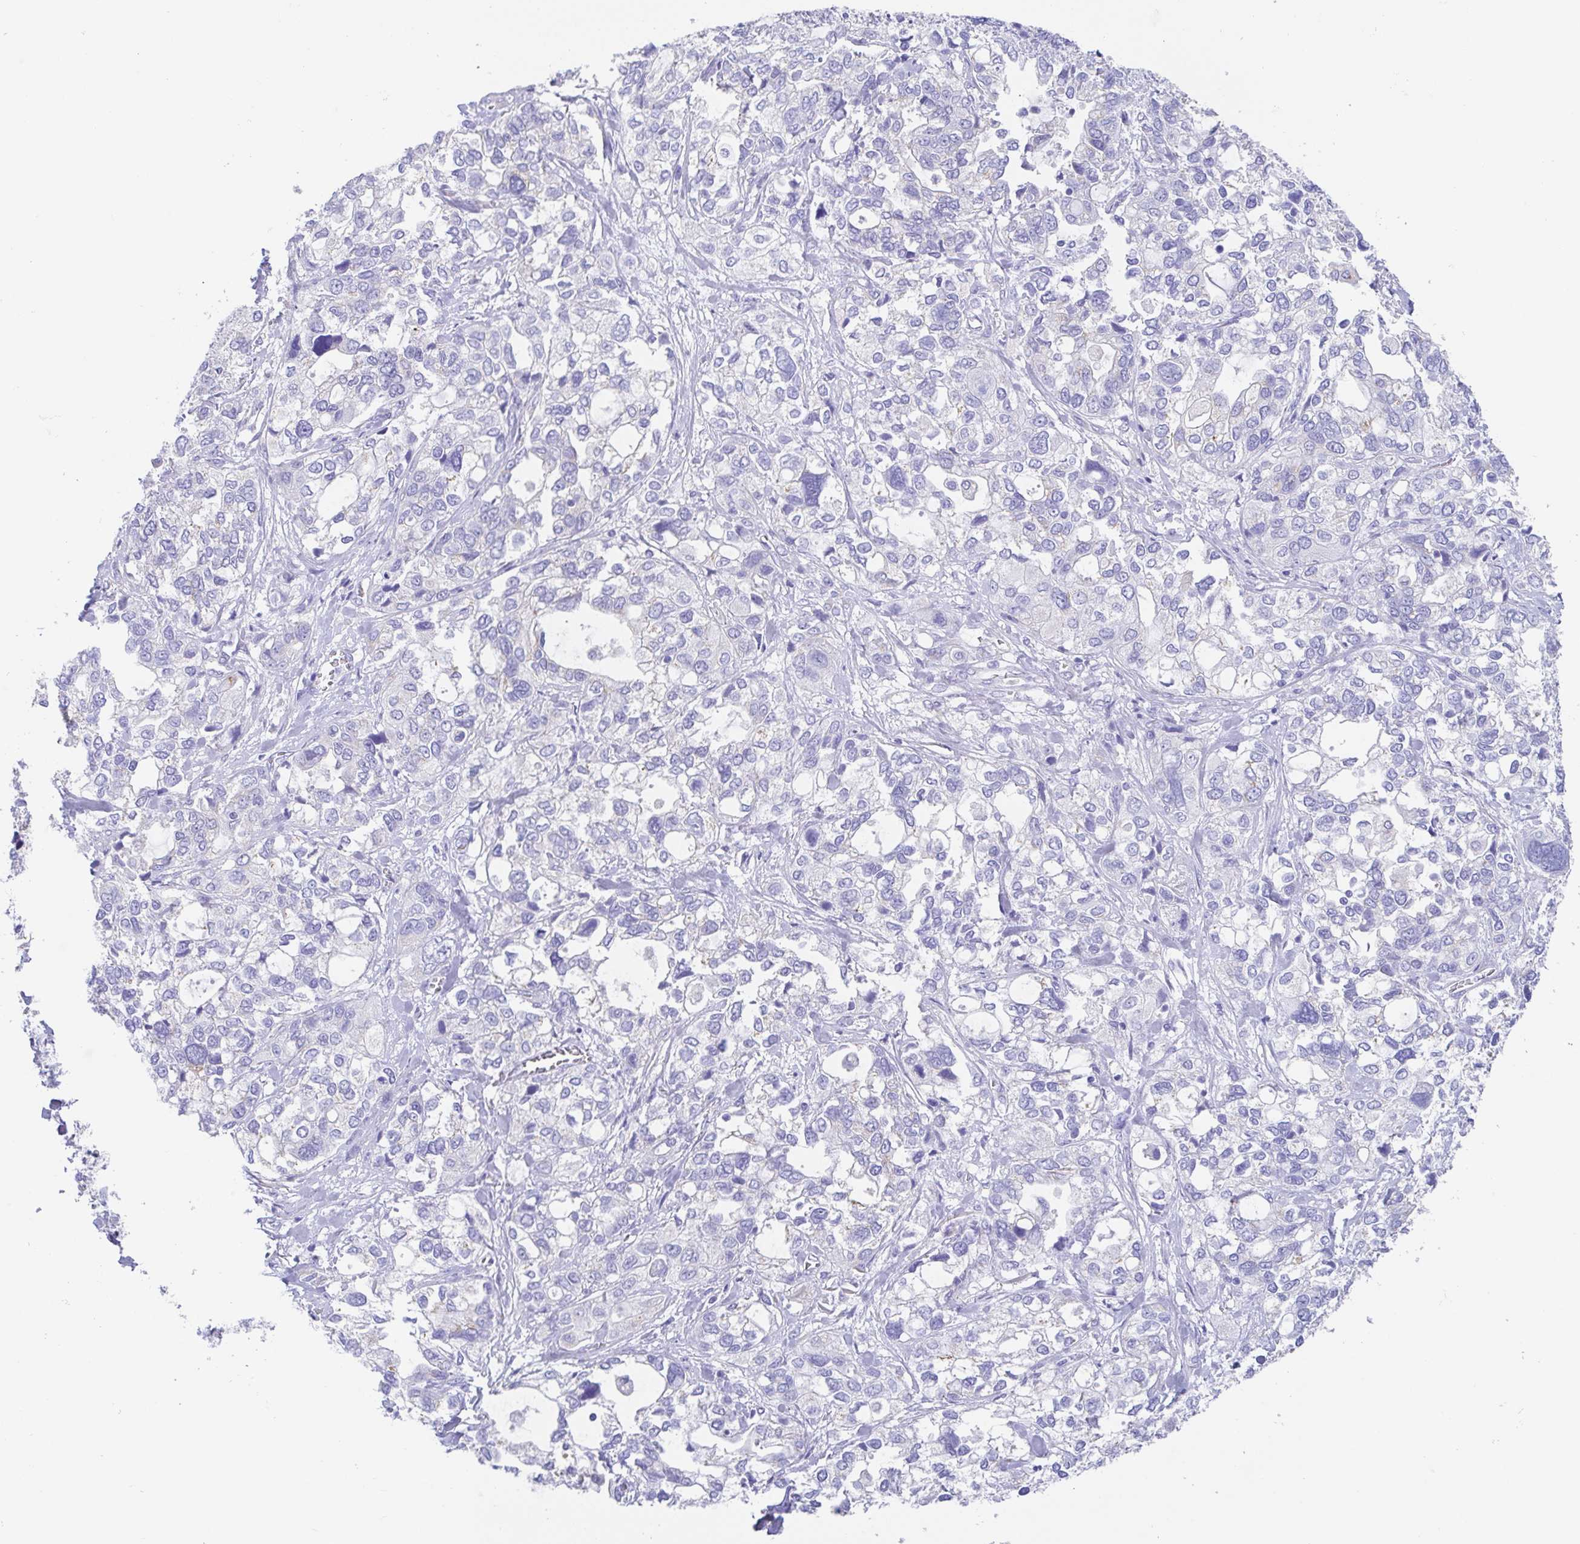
{"staining": {"intensity": "negative", "quantity": "none", "location": "none"}, "tissue": "stomach cancer", "cell_type": "Tumor cells", "image_type": "cancer", "snomed": [{"axis": "morphology", "description": "Adenocarcinoma, NOS"}, {"axis": "topography", "description": "Stomach, upper"}], "caption": "The immunohistochemistry photomicrograph has no significant expression in tumor cells of stomach cancer (adenocarcinoma) tissue.", "gene": "SCG3", "patient": {"sex": "female", "age": 81}}